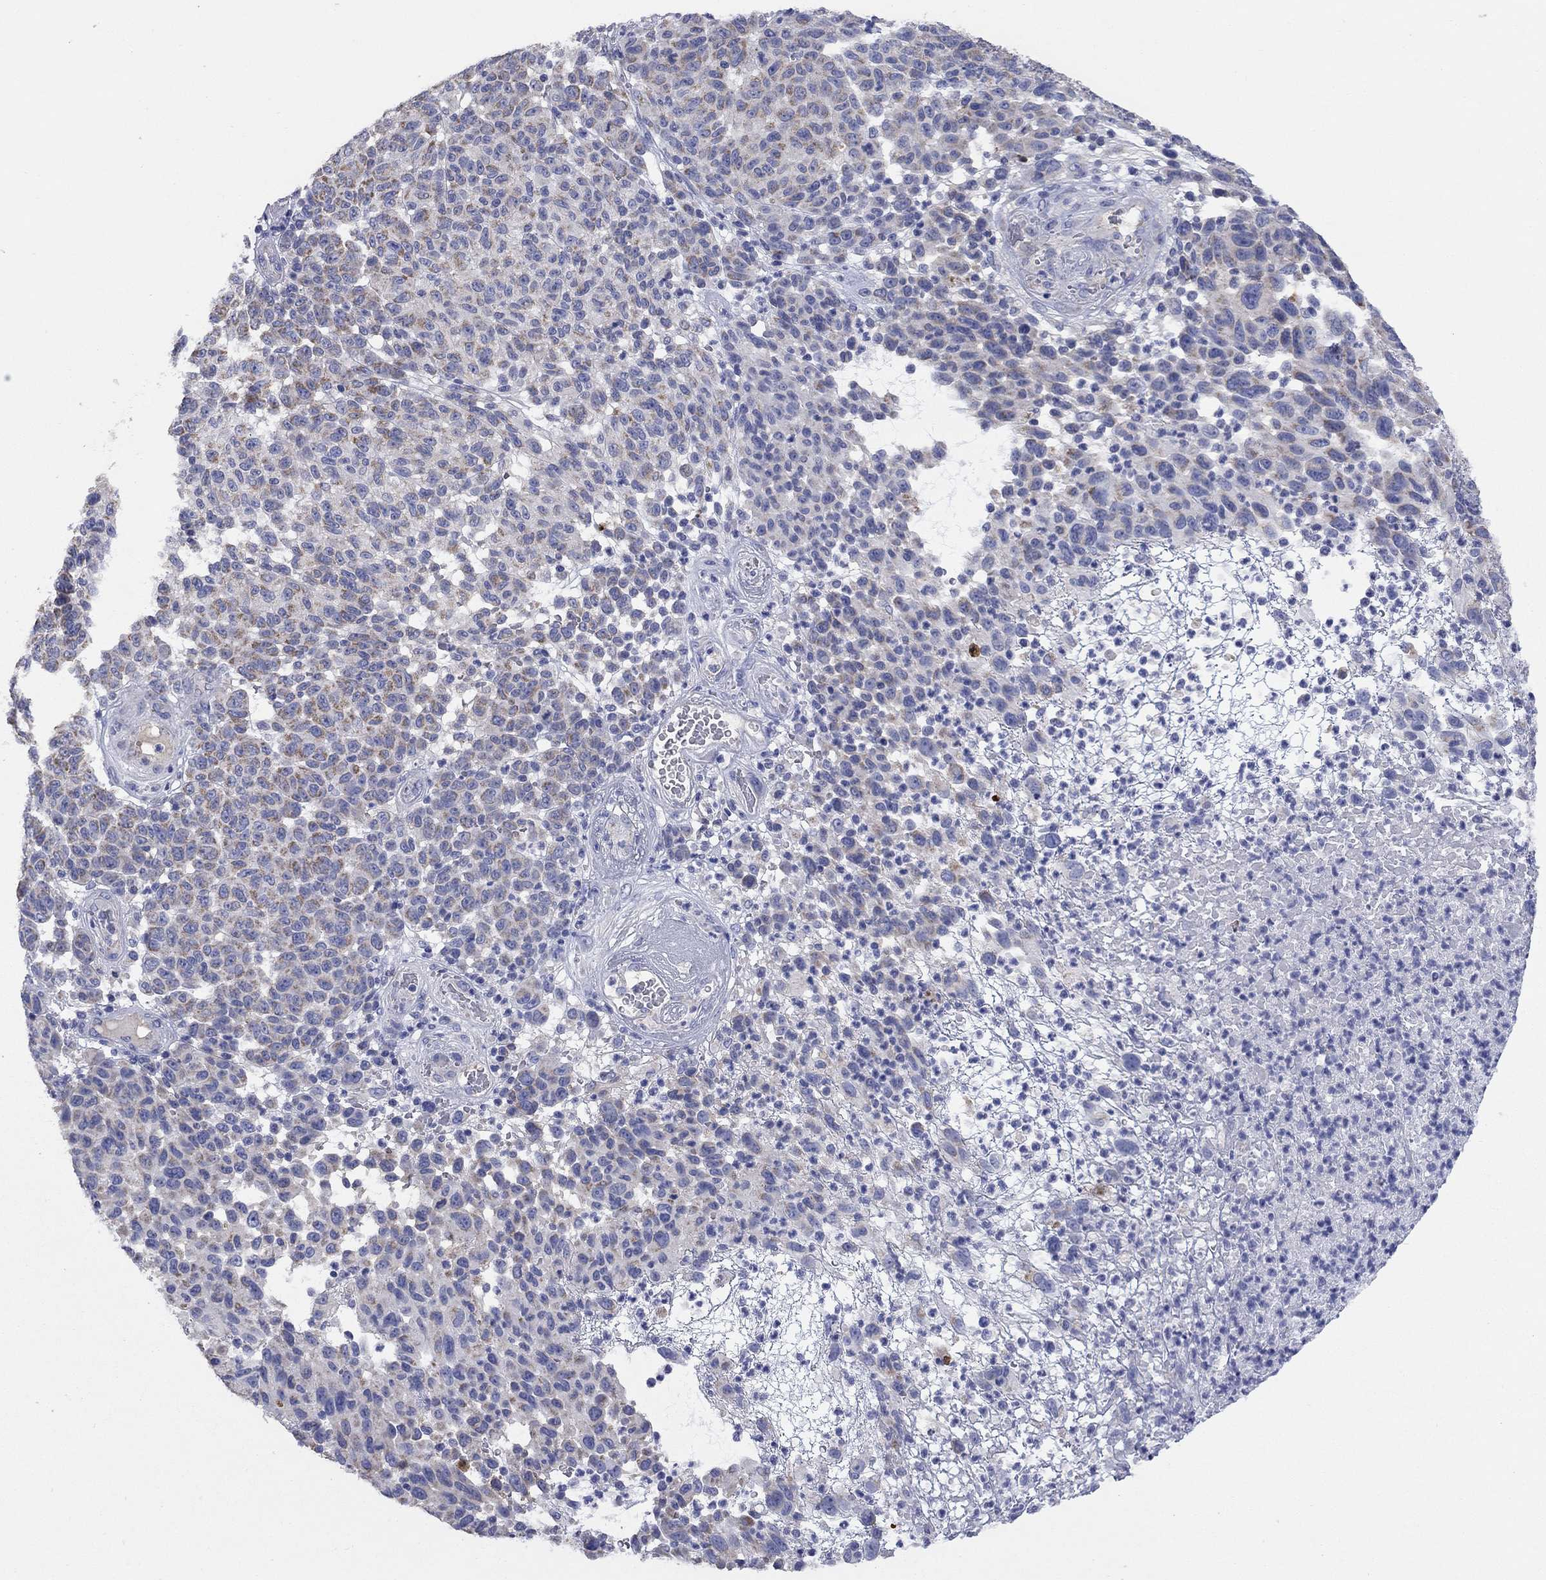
{"staining": {"intensity": "moderate", "quantity": "25%-75%", "location": "cytoplasmic/membranous"}, "tissue": "melanoma", "cell_type": "Tumor cells", "image_type": "cancer", "snomed": [{"axis": "morphology", "description": "Malignant melanoma, NOS"}, {"axis": "topography", "description": "Skin"}], "caption": "IHC photomicrograph of human malignant melanoma stained for a protein (brown), which demonstrates medium levels of moderate cytoplasmic/membranous staining in about 25%-75% of tumor cells.", "gene": "CLVS1", "patient": {"sex": "male", "age": 59}}